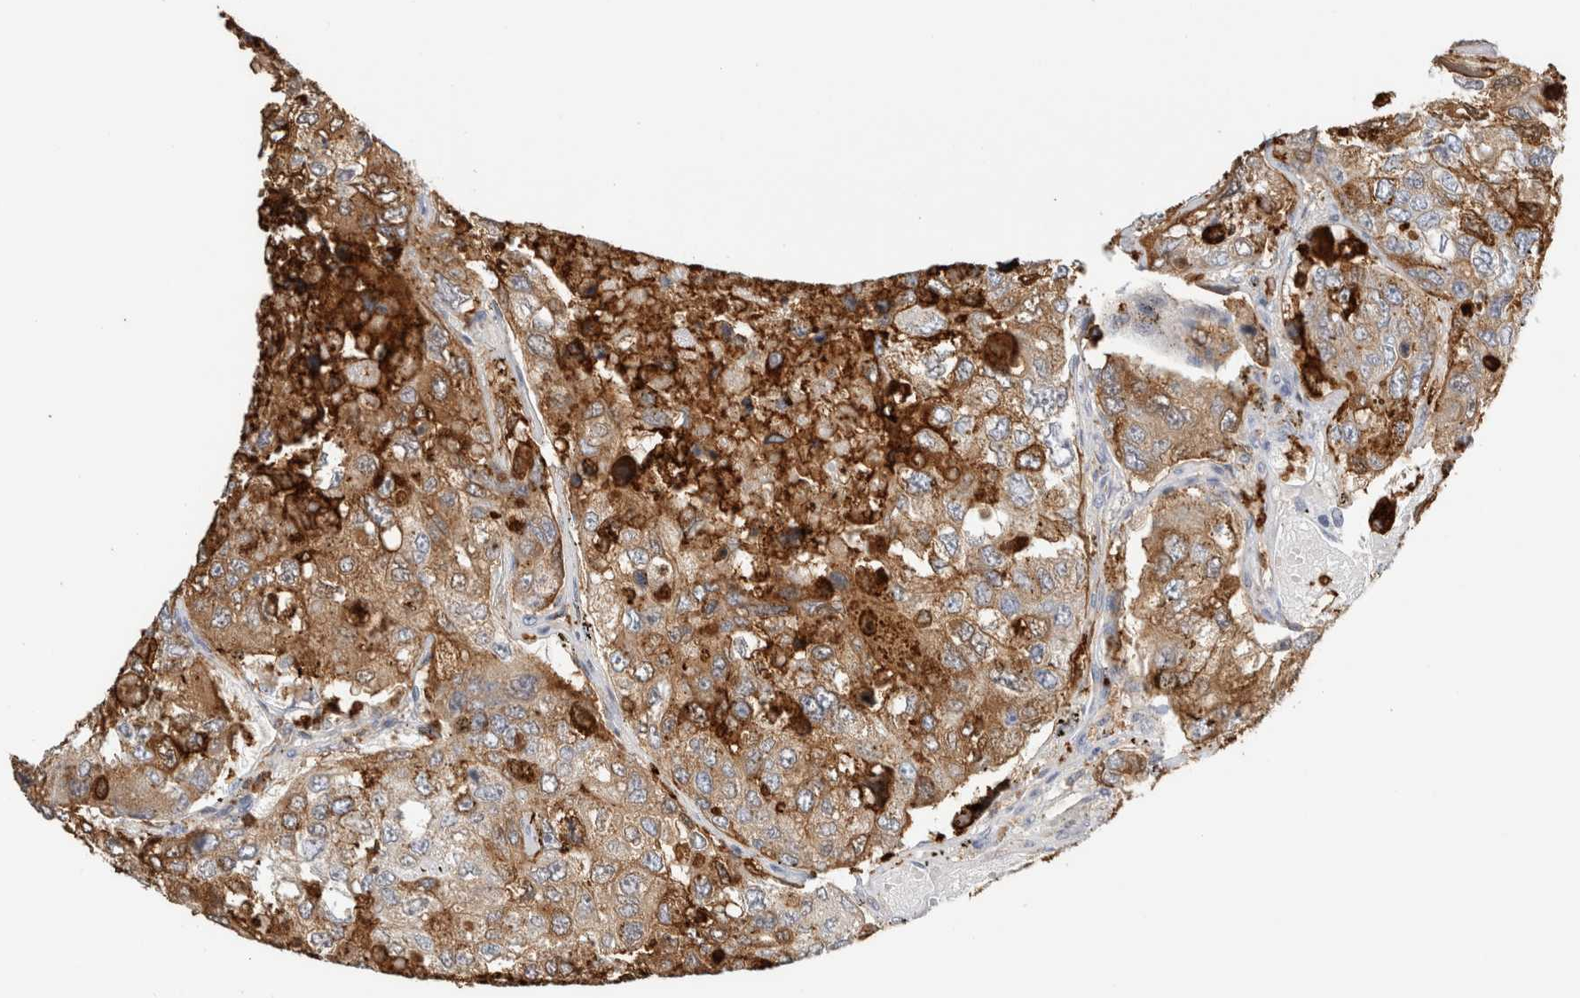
{"staining": {"intensity": "moderate", "quantity": ">75%", "location": "cytoplasmic/membranous"}, "tissue": "urothelial cancer", "cell_type": "Tumor cells", "image_type": "cancer", "snomed": [{"axis": "morphology", "description": "Urothelial carcinoma, High grade"}, {"axis": "topography", "description": "Lymph node"}, {"axis": "topography", "description": "Urinary bladder"}], "caption": "Protein staining by IHC reveals moderate cytoplasmic/membranous staining in about >75% of tumor cells in urothelial cancer. (brown staining indicates protein expression, while blue staining denotes nuclei).", "gene": "P2RY2", "patient": {"sex": "male", "age": 51}}